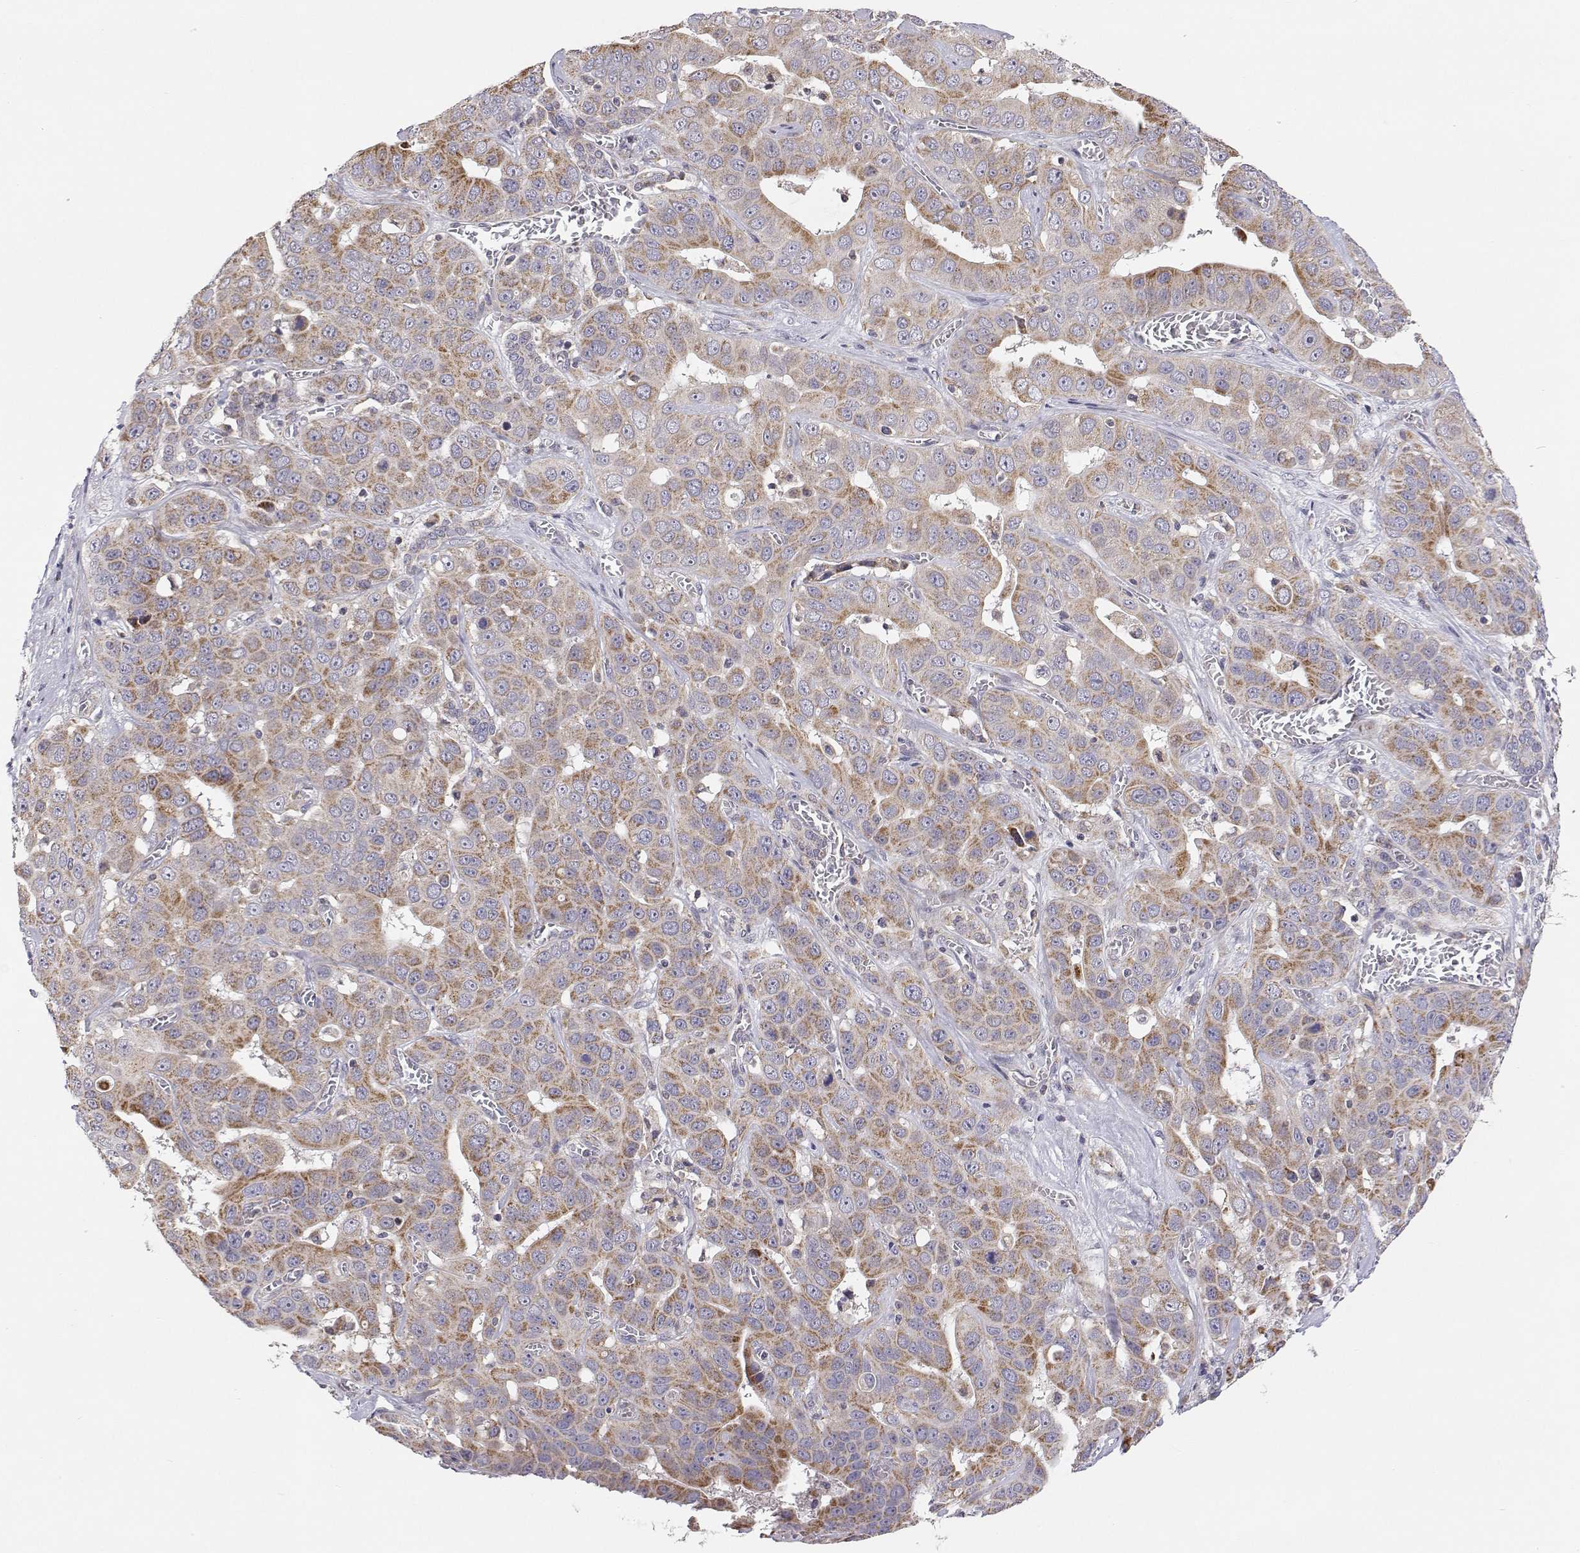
{"staining": {"intensity": "moderate", "quantity": "25%-75%", "location": "cytoplasmic/membranous"}, "tissue": "liver cancer", "cell_type": "Tumor cells", "image_type": "cancer", "snomed": [{"axis": "morphology", "description": "Cholangiocarcinoma"}, {"axis": "topography", "description": "Liver"}], "caption": "Liver cancer stained with DAB (3,3'-diaminobenzidine) immunohistochemistry (IHC) displays medium levels of moderate cytoplasmic/membranous positivity in about 25%-75% of tumor cells.", "gene": "MRPL3", "patient": {"sex": "female", "age": 52}}